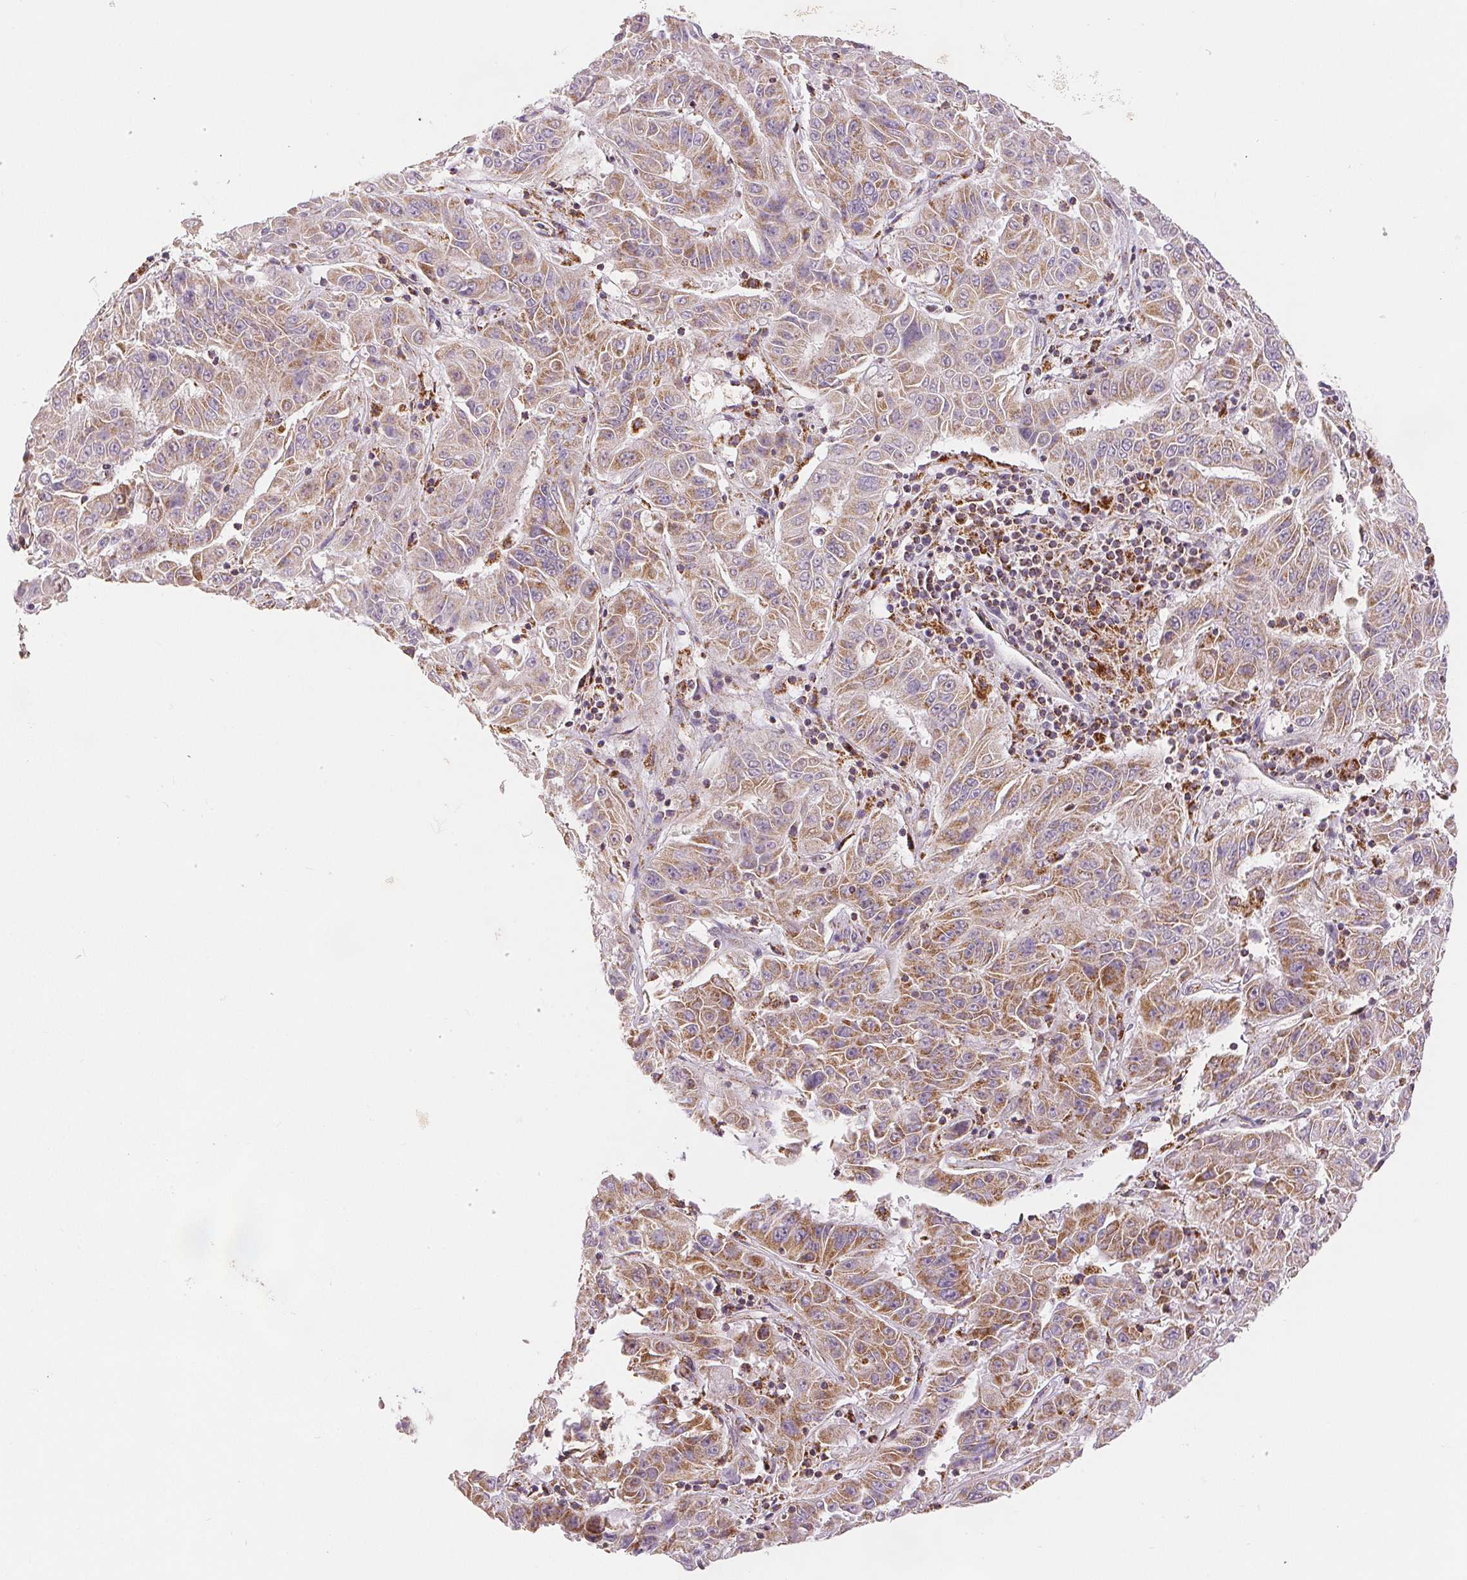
{"staining": {"intensity": "moderate", "quantity": ">75%", "location": "cytoplasmic/membranous"}, "tissue": "pancreatic cancer", "cell_type": "Tumor cells", "image_type": "cancer", "snomed": [{"axis": "morphology", "description": "Adenocarcinoma, NOS"}, {"axis": "topography", "description": "Pancreas"}], "caption": "Immunohistochemistry (IHC) histopathology image of neoplastic tissue: pancreatic adenocarcinoma stained using immunohistochemistry exhibits medium levels of moderate protein expression localized specifically in the cytoplasmic/membranous of tumor cells, appearing as a cytoplasmic/membranous brown color.", "gene": "SDHB", "patient": {"sex": "male", "age": 63}}